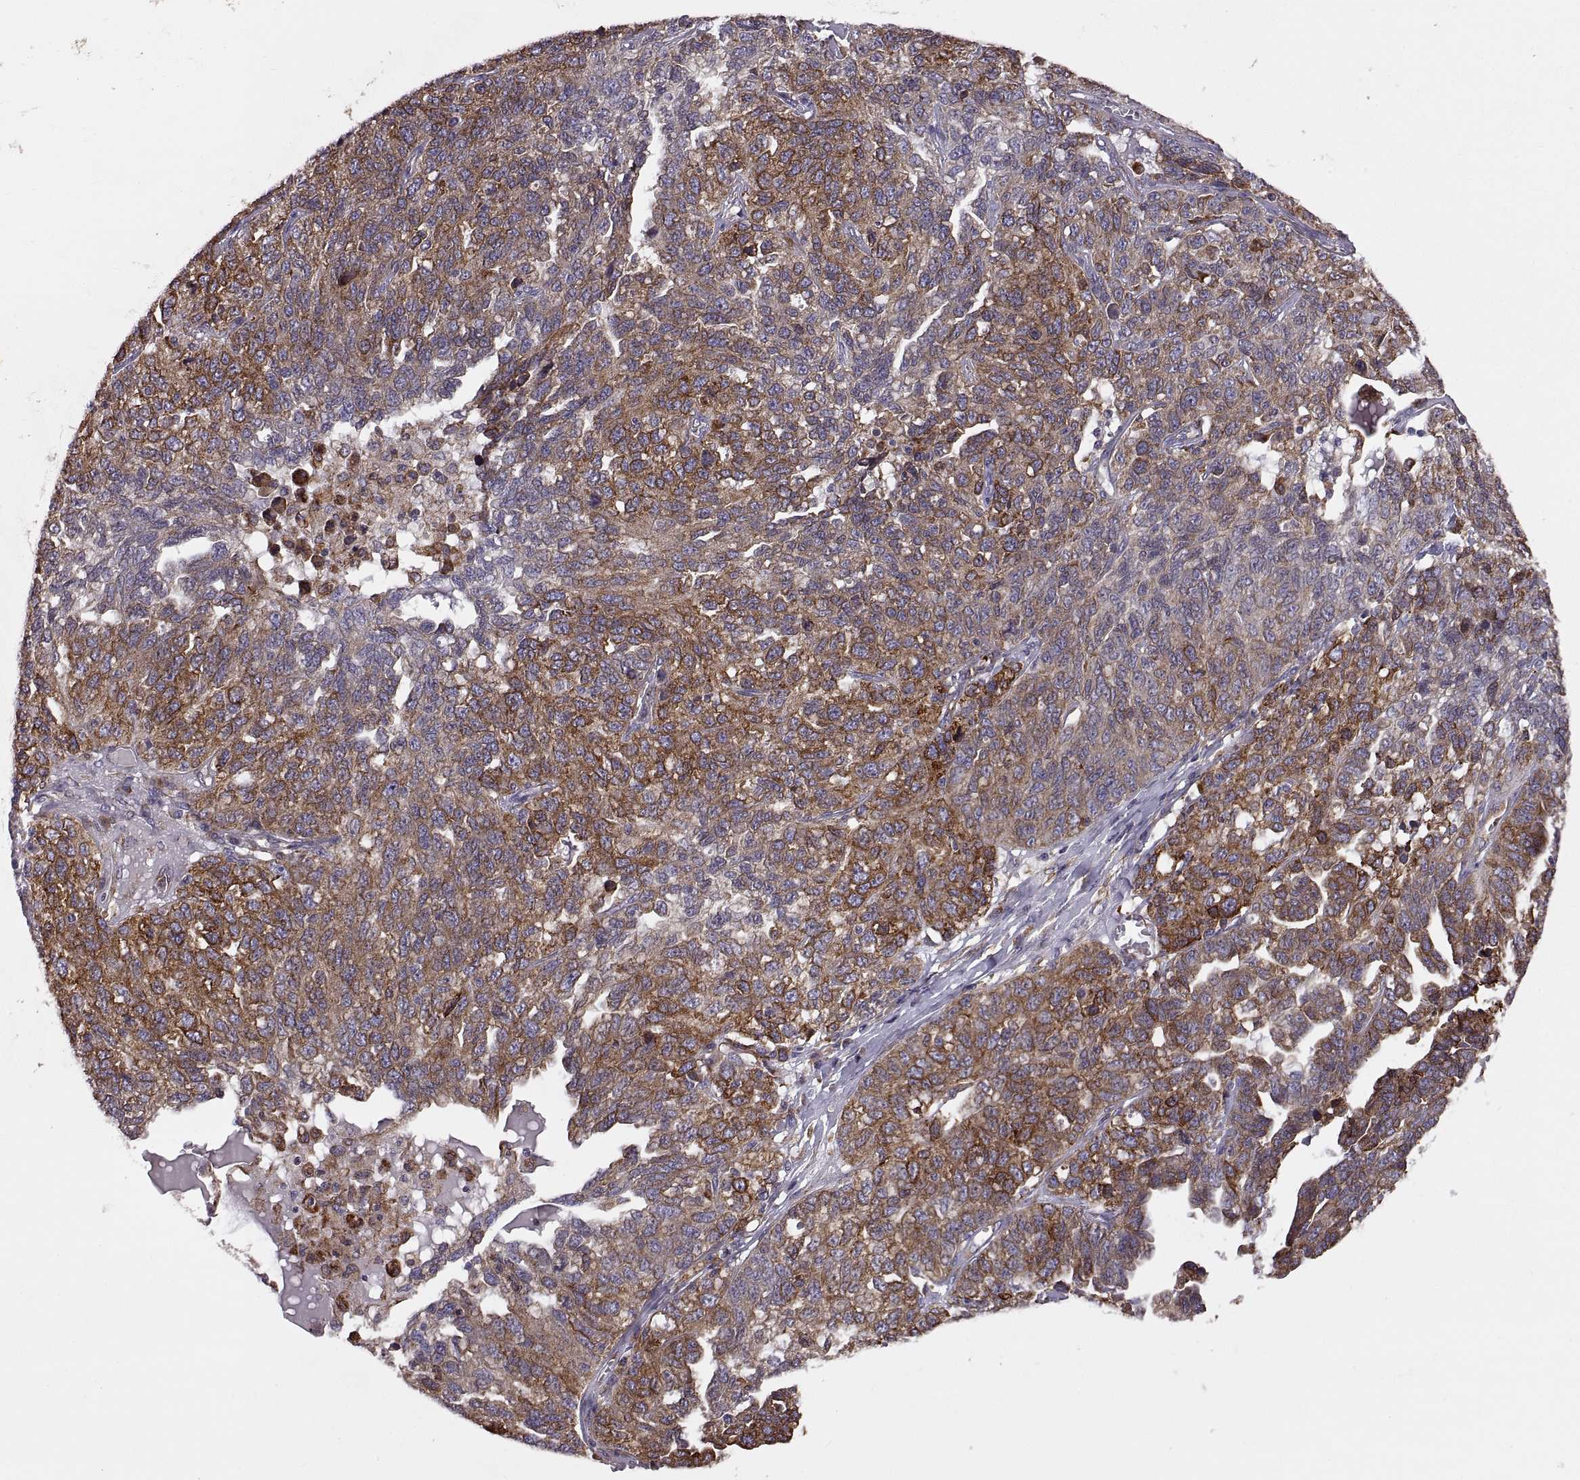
{"staining": {"intensity": "strong", "quantity": "25%-75%", "location": "cytoplasmic/membranous"}, "tissue": "ovarian cancer", "cell_type": "Tumor cells", "image_type": "cancer", "snomed": [{"axis": "morphology", "description": "Cystadenocarcinoma, serous, NOS"}, {"axis": "topography", "description": "Ovary"}], "caption": "Tumor cells display high levels of strong cytoplasmic/membranous positivity in approximately 25%-75% of cells in serous cystadenocarcinoma (ovarian).", "gene": "PLEKHB2", "patient": {"sex": "female", "age": 71}}